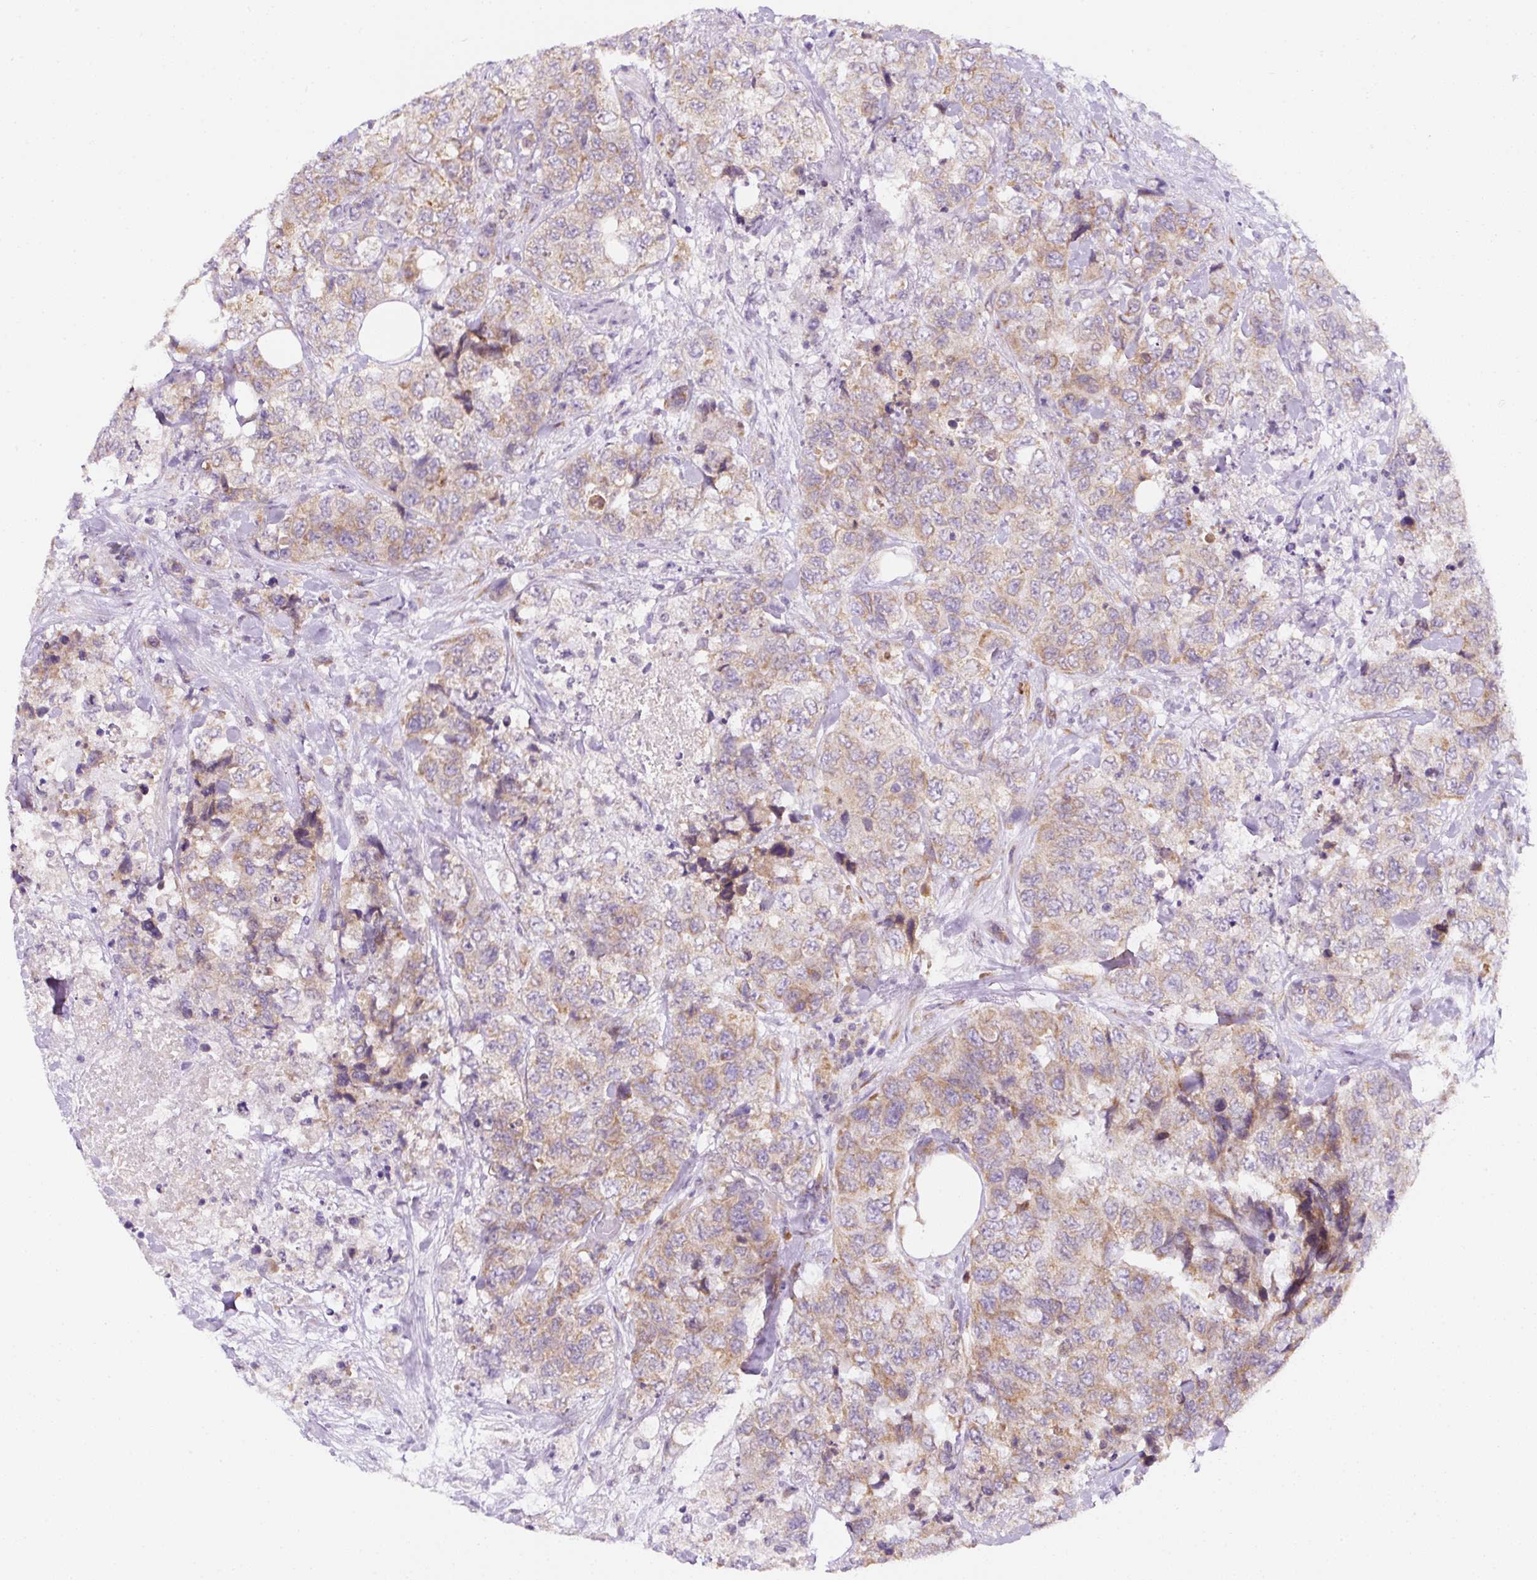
{"staining": {"intensity": "weak", "quantity": ">75%", "location": "cytoplasmic/membranous"}, "tissue": "urothelial cancer", "cell_type": "Tumor cells", "image_type": "cancer", "snomed": [{"axis": "morphology", "description": "Urothelial carcinoma, High grade"}, {"axis": "topography", "description": "Urinary bladder"}], "caption": "DAB (3,3'-diaminobenzidine) immunohistochemical staining of human urothelial carcinoma (high-grade) reveals weak cytoplasmic/membranous protein positivity in about >75% of tumor cells.", "gene": "DDOST", "patient": {"sex": "female", "age": 78}}